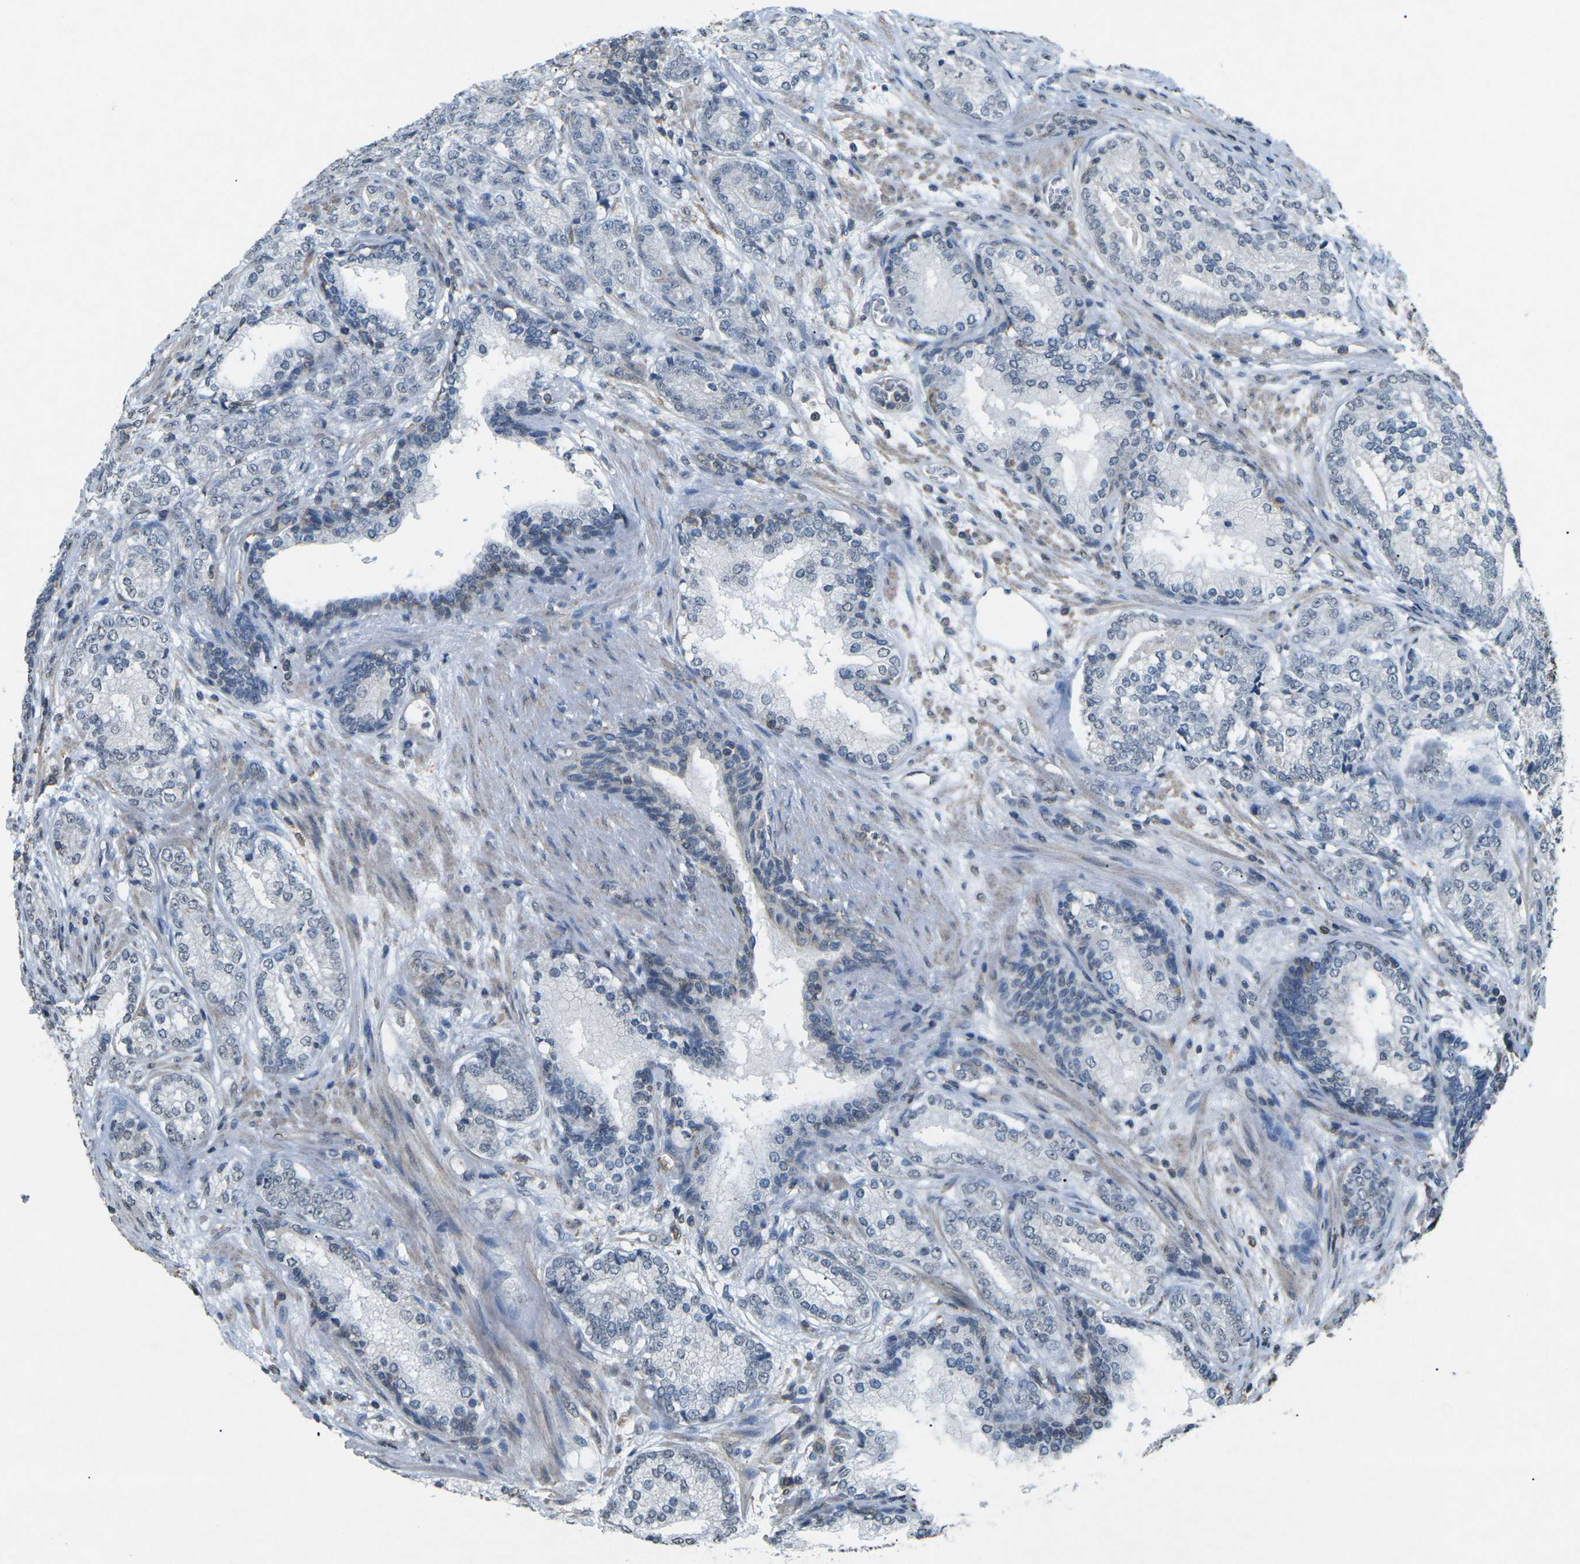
{"staining": {"intensity": "negative", "quantity": "none", "location": "none"}, "tissue": "prostate cancer", "cell_type": "Tumor cells", "image_type": "cancer", "snomed": [{"axis": "morphology", "description": "Adenocarcinoma, High grade"}, {"axis": "topography", "description": "Prostate"}], "caption": "Prostate cancer was stained to show a protein in brown. There is no significant staining in tumor cells.", "gene": "TFR2", "patient": {"sex": "male", "age": 61}}